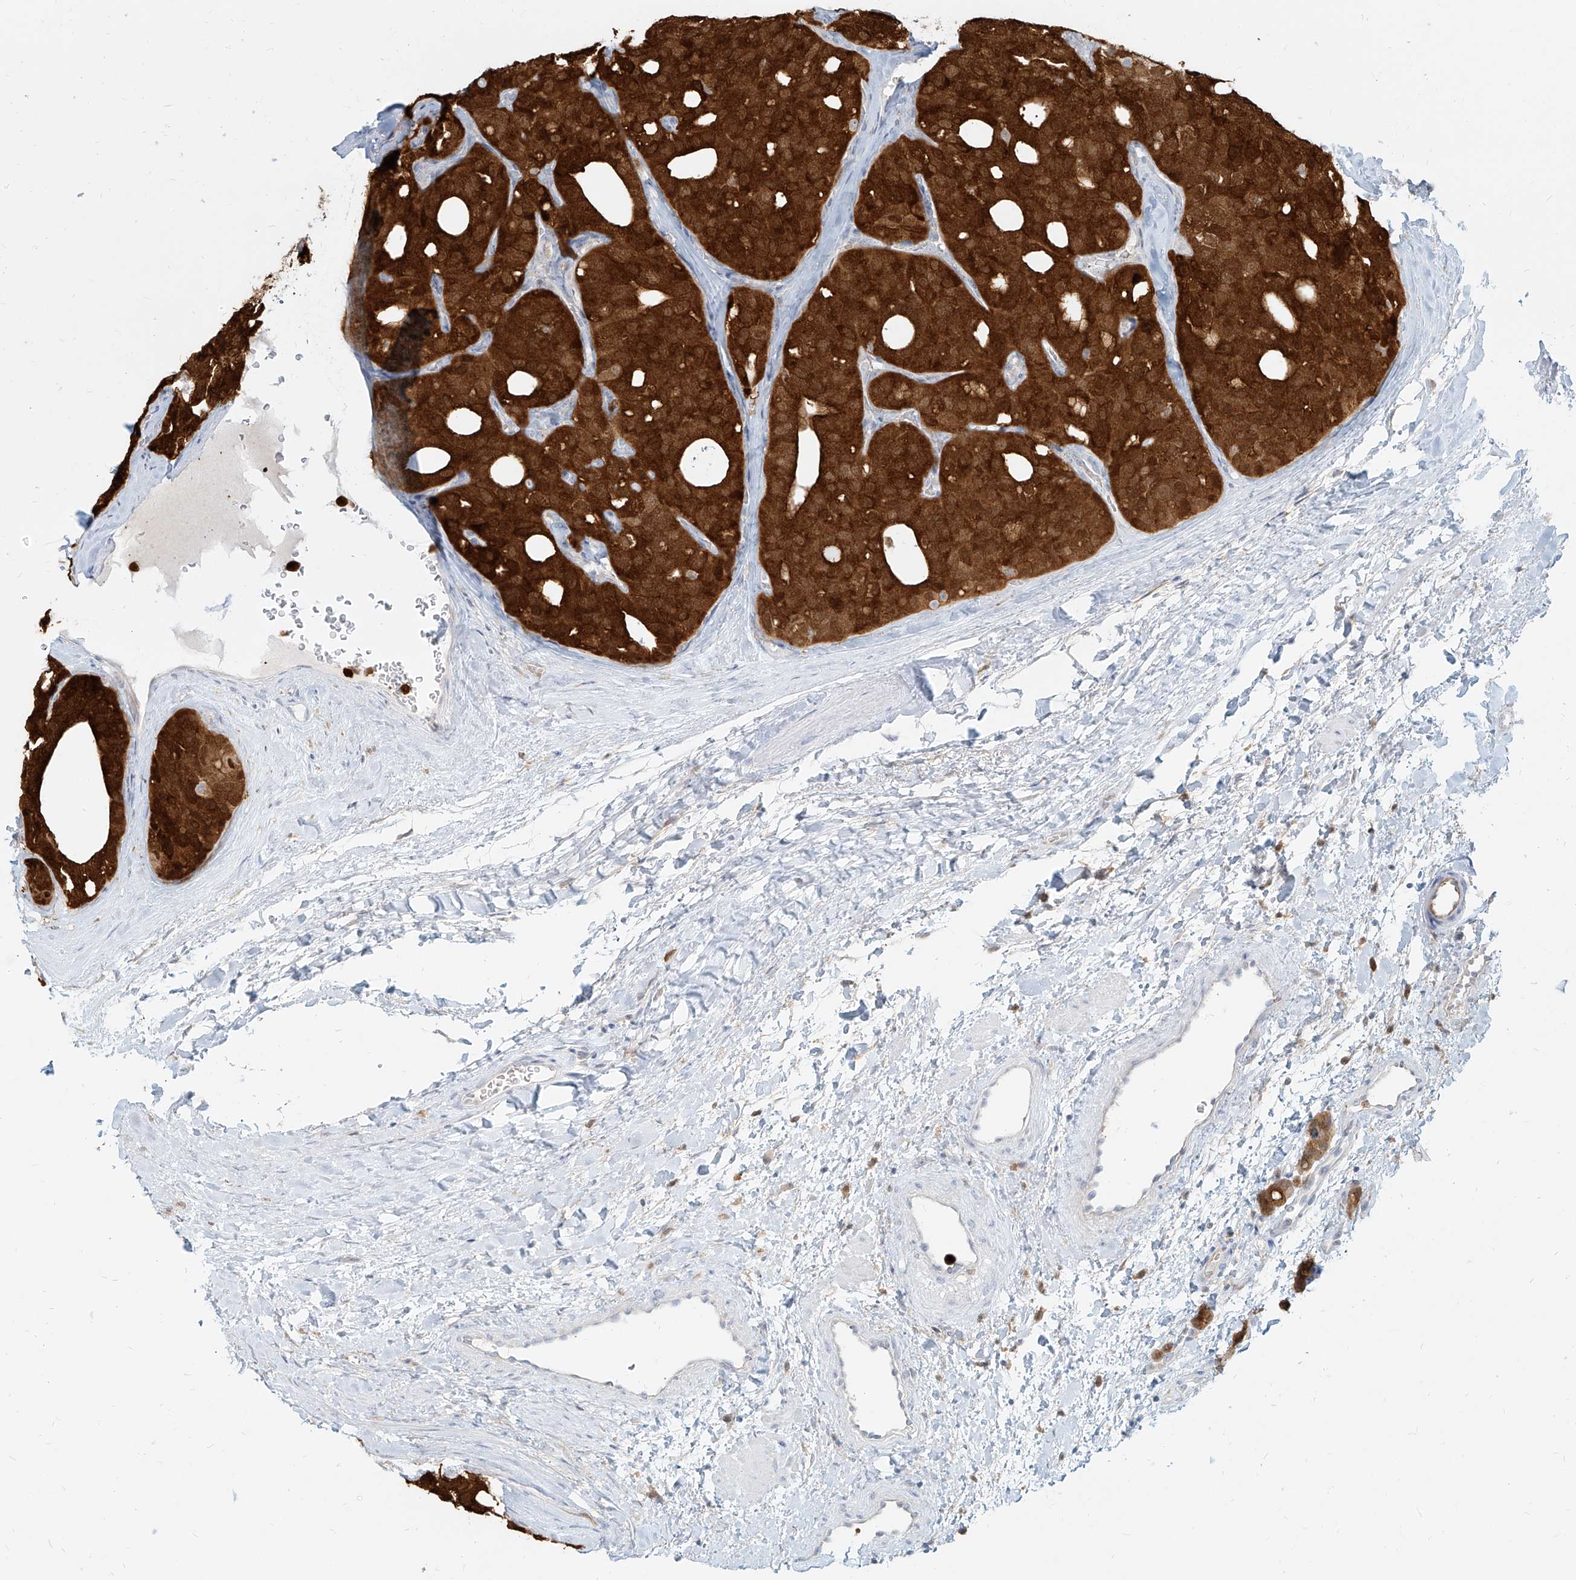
{"staining": {"intensity": "strong", "quantity": ">75%", "location": "cytoplasmic/membranous,nuclear"}, "tissue": "thyroid cancer", "cell_type": "Tumor cells", "image_type": "cancer", "snomed": [{"axis": "morphology", "description": "Follicular adenoma carcinoma, NOS"}, {"axis": "topography", "description": "Thyroid gland"}], "caption": "An IHC image of neoplastic tissue is shown. Protein staining in brown labels strong cytoplasmic/membranous and nuclear positivity in thyroid cancer within tumor cells.", "gene": "PGD", "patient": {"sex": "male", "age": 75}}